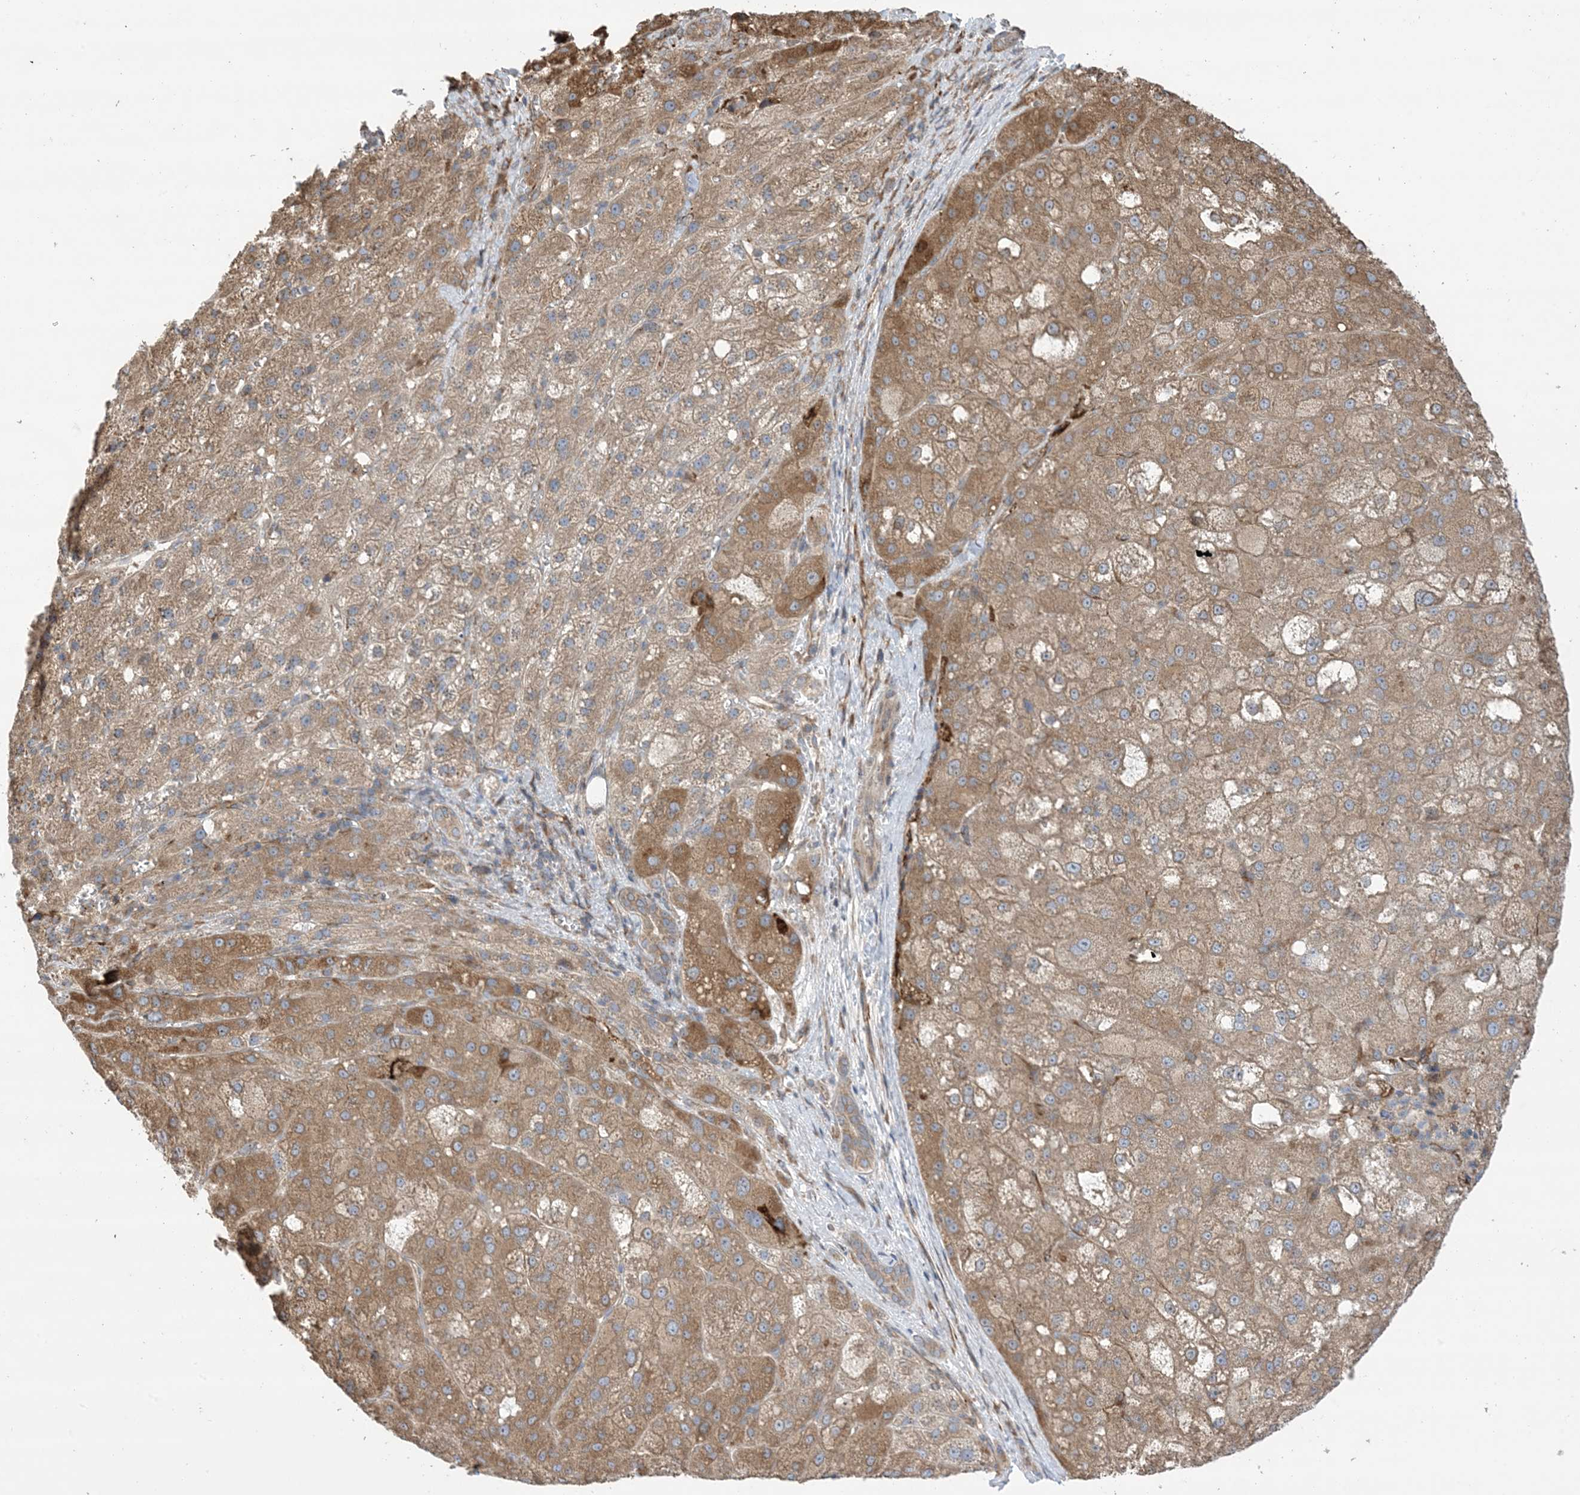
{"staining": {"intensity": "moderate", "quantity": ">75%", "location": "cytoplasmic/membranous"}, "tissue": "liver cancer", "cell_type": "Tumor cells", "image_type": "cancer", "snomed": [{"axis": "morphology", "description": "Carcinoma, Hepatocellular, NOS"}, {"axis": "topography", "description": "Liver"}], "caption": "Immunohistochemistry (IHC) histopathology image of liver hepatocellular carcinoma stained for a protein (brown), which demonstrates medium levels of moderate cytoplasmic/membranous positivity in about >75% of tumor cells.", "gene": "CLEC16A", "patient": {"sex": "male", "age": 57}}